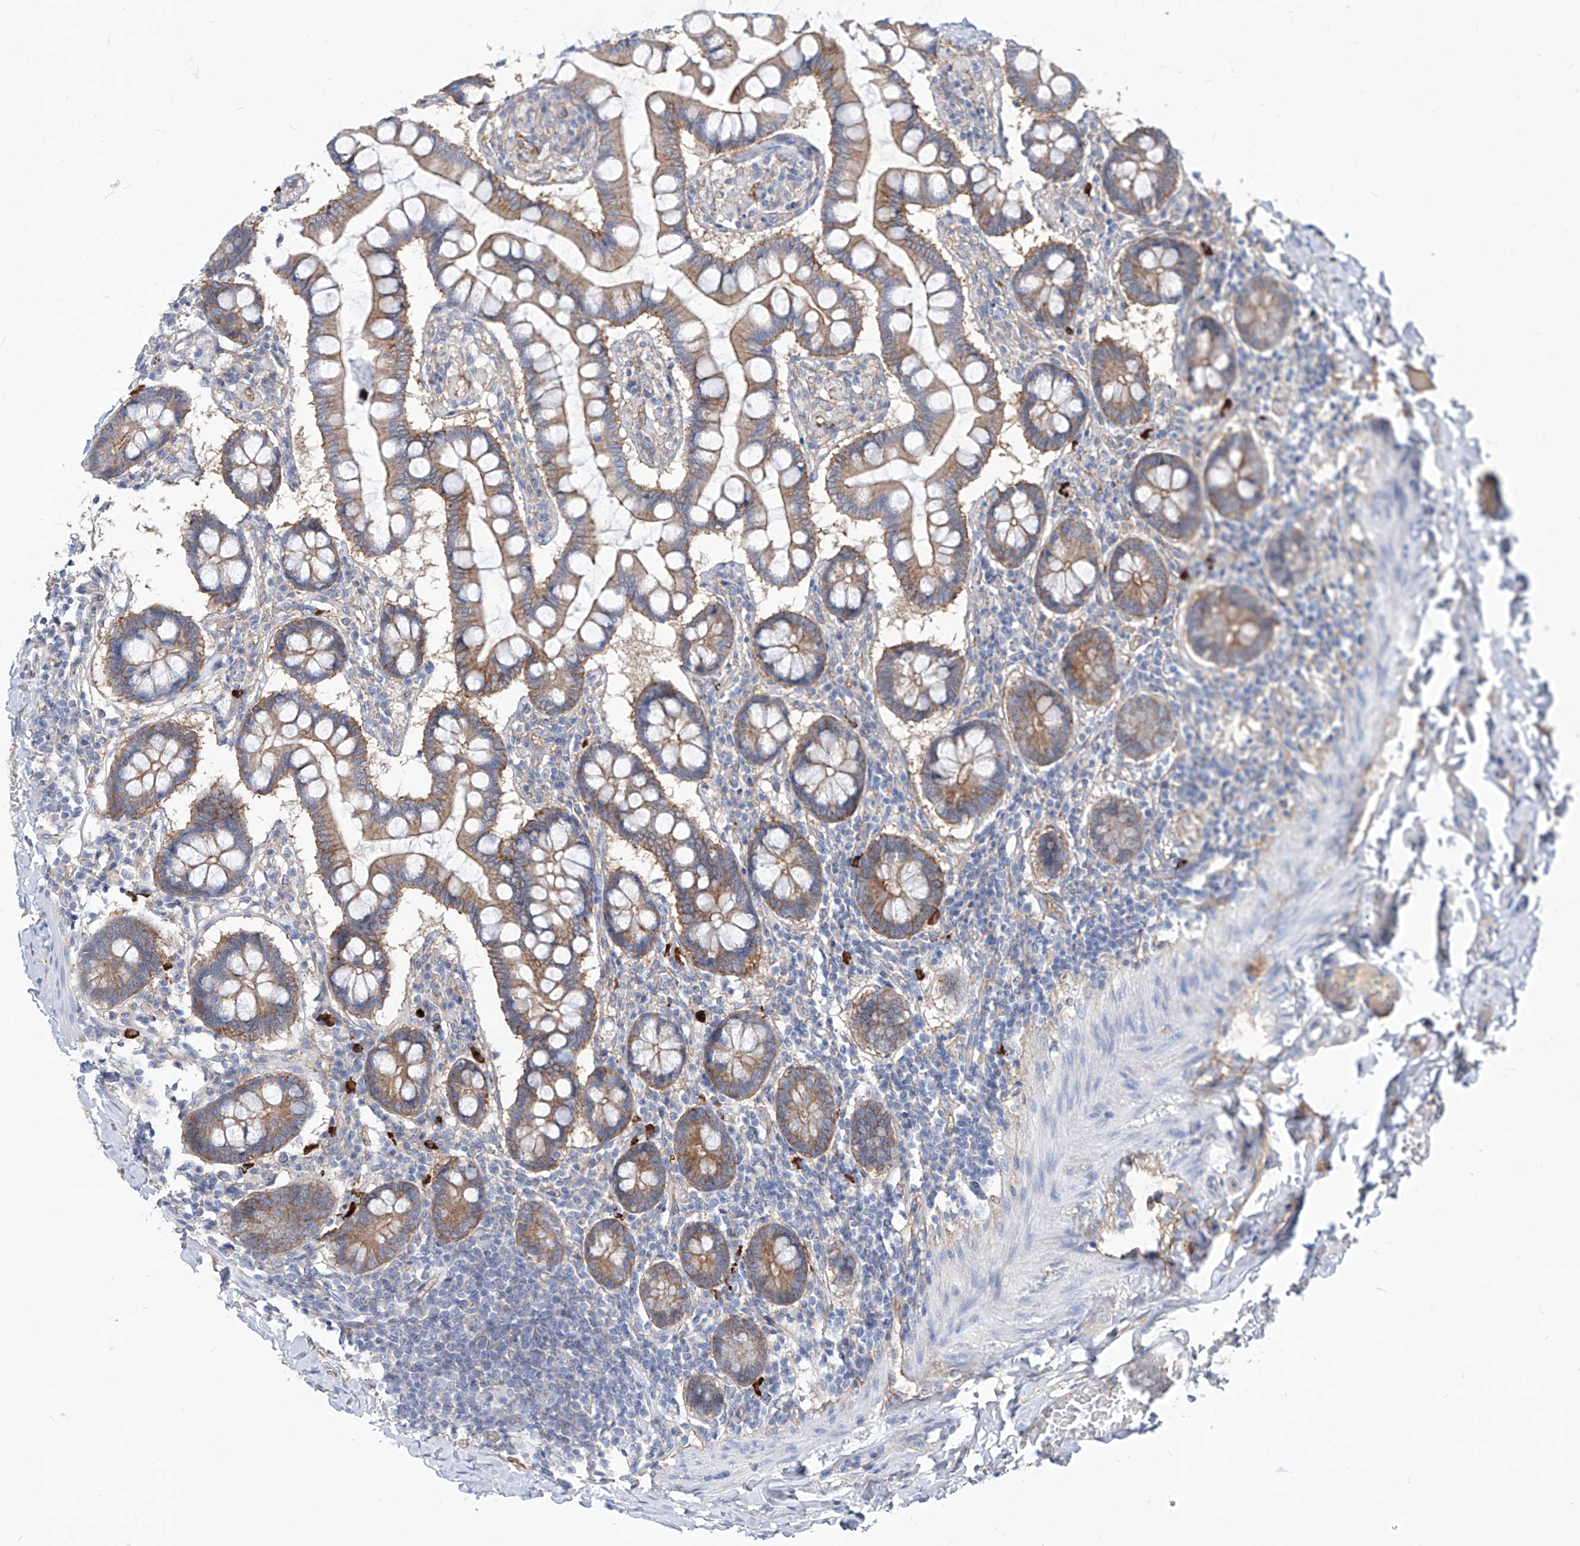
{"staining": {"intensity": "moderate", "quantity": ">75%", "location": "cytoplasmic/membranous"}, "tissue": "small intestine", "cell_type": "Glandular cells", "image_type": "normal", "snomed": [{"axis": "morphology", "description": "Normal tissue, NOS"}, {"axis": "topography", "description": "Small intestine"}], "caption": "IHC micrograph of normal human small intestine stained for a protein (brown), which exhibits medium levels of moderate cytoplasmic/membranous expression in approximately >75% of glandular cells.", "gene": "AKAP10", "patient": {"sex": "male", "age": 41}}